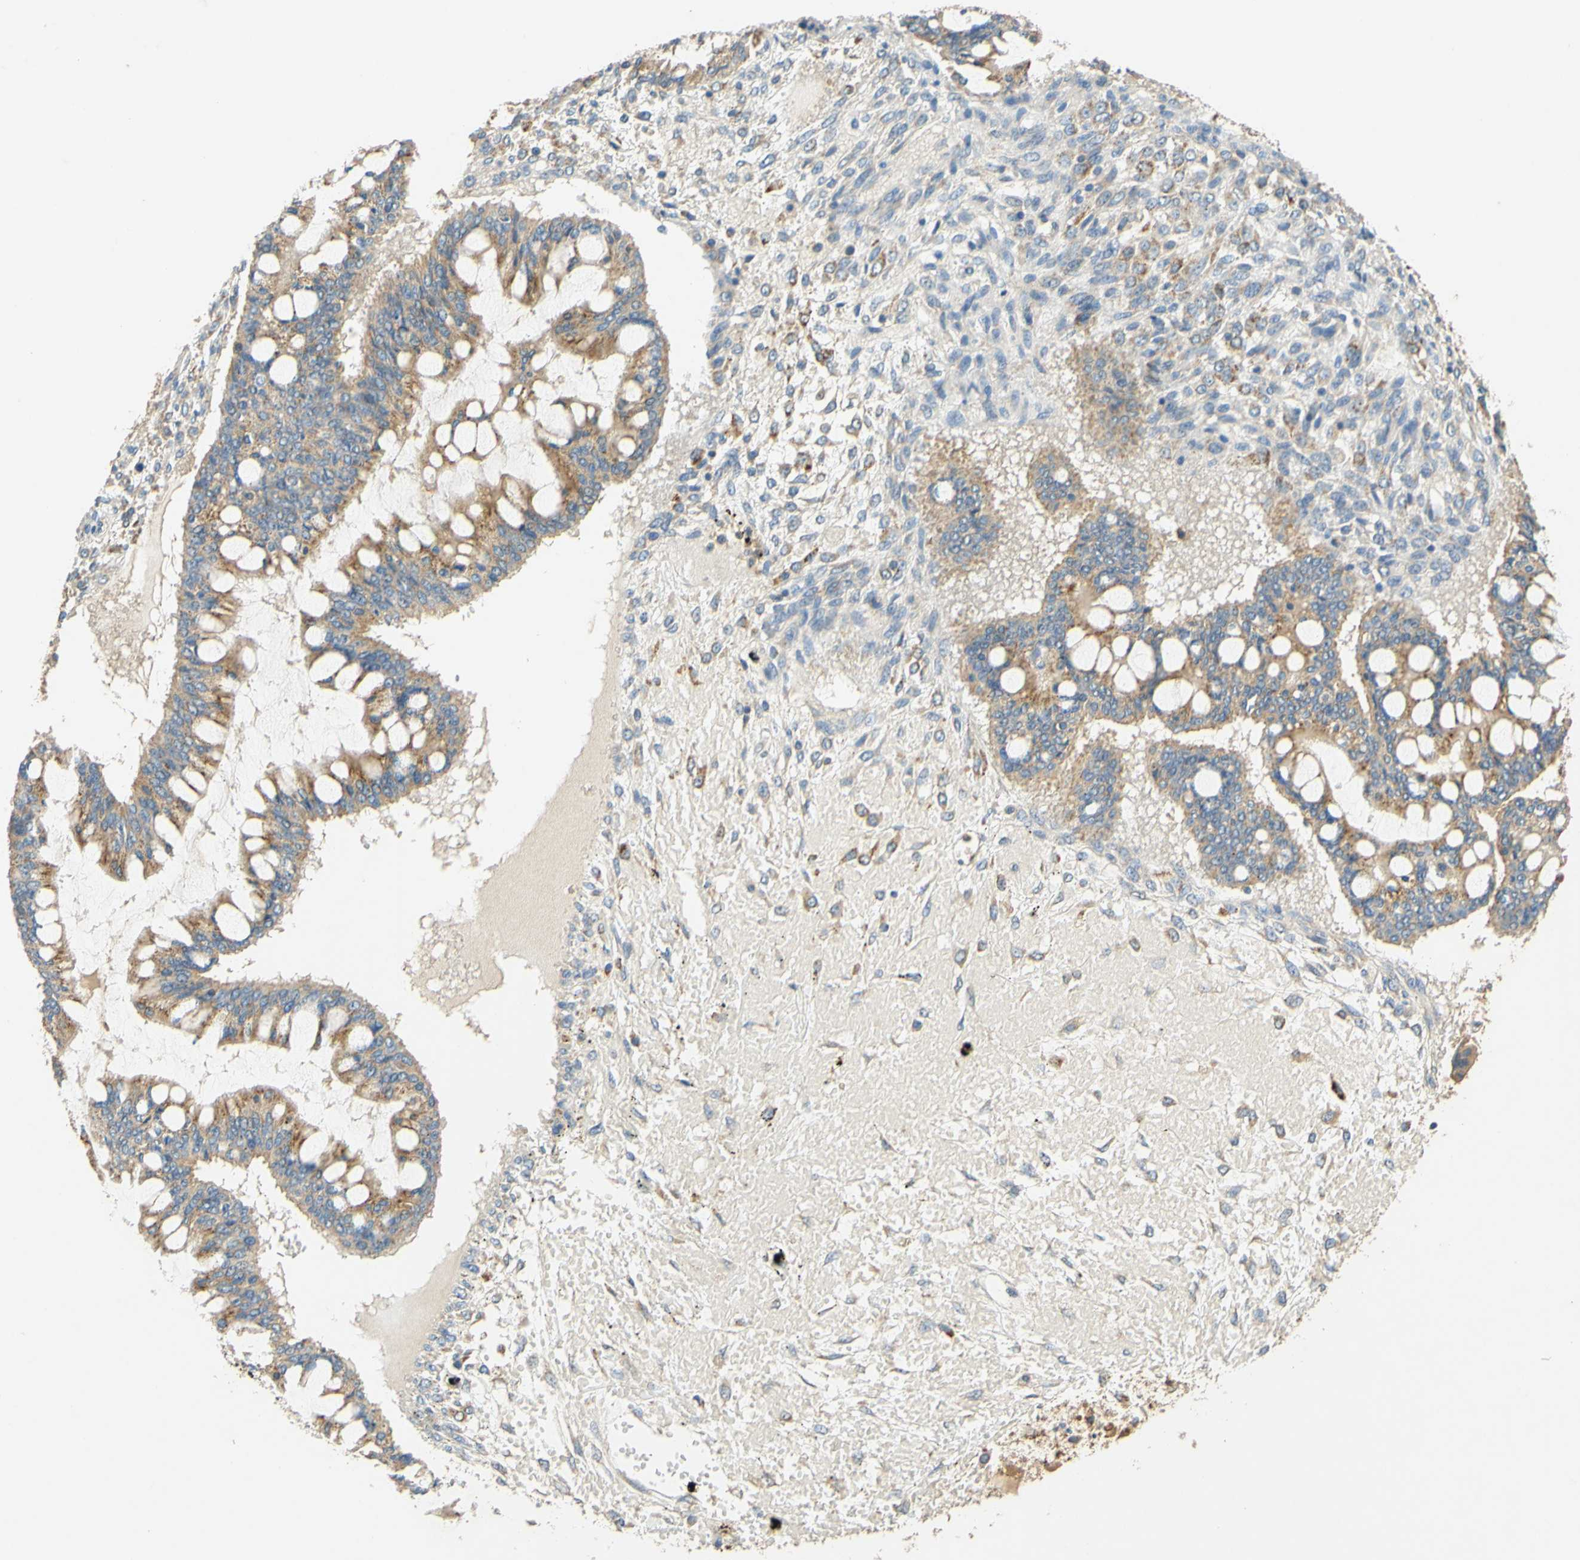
{"staining": {"intensity": "moderate", "quantity": ">75%", "location": "cytoplasmic/membranous"}, "tissue": "ovarian cancer", "cell_type": "Tumor cells", "image_type": "cancer", "snomed": [{"axis": "morphology", "description": "Cystadenocarcinoma, mucinous, NOS"}, {"axis": "topography", "description": "Ovary"}], "caption": "Protein staining of mucinous cystadenocarcinoma (ovarian) tissue shows moderate cytoplasmic/membranous staining in about >75% of tumor cells.", "gene": "ENTREP2", "patient": {"sex": "female", "age": 73}}